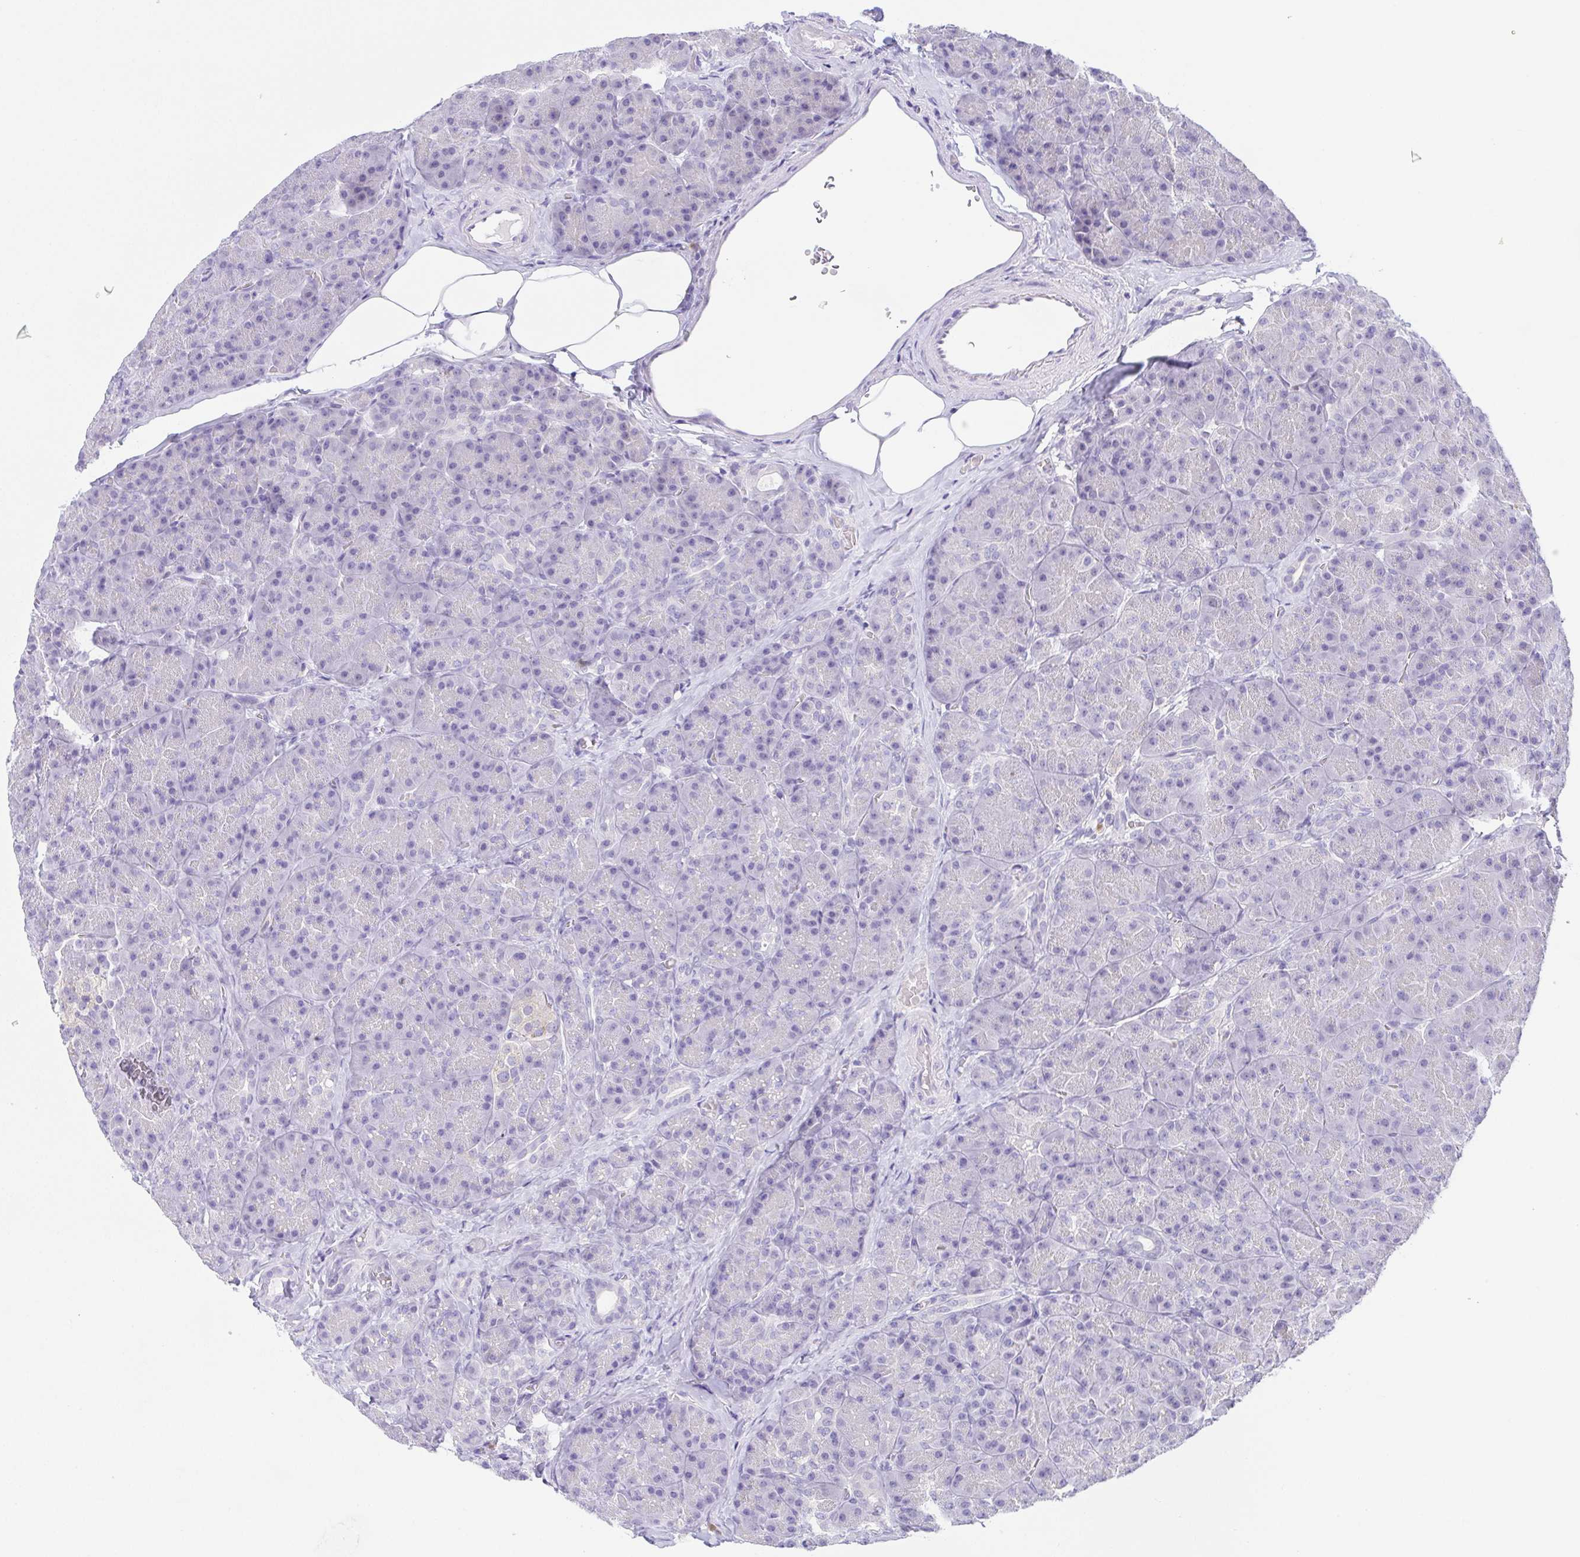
{"staining": {"intensity": "negative", "quantity": "none", "location": "none"}, "tissue": "pancreas", "cell_type": "Exocrine glandular cells", "image_type": "normal", "snomed": [{"axis": "morphology", "description": "Normal tissue, NOS"}, {"axis": "topography", "description": "Pancreas"}], "caption": "A photomicrograph of pancreas stained for a protein displays no brown staining in exocrine glandular cells. Brightfield microscopy of immunohistochemistry (IHC) stained with DAB (brown) and hematoxylin (blue), captured at high magnification.", "gene": "KRTDAP", "patient": {"sex": "male", "age": 57}}